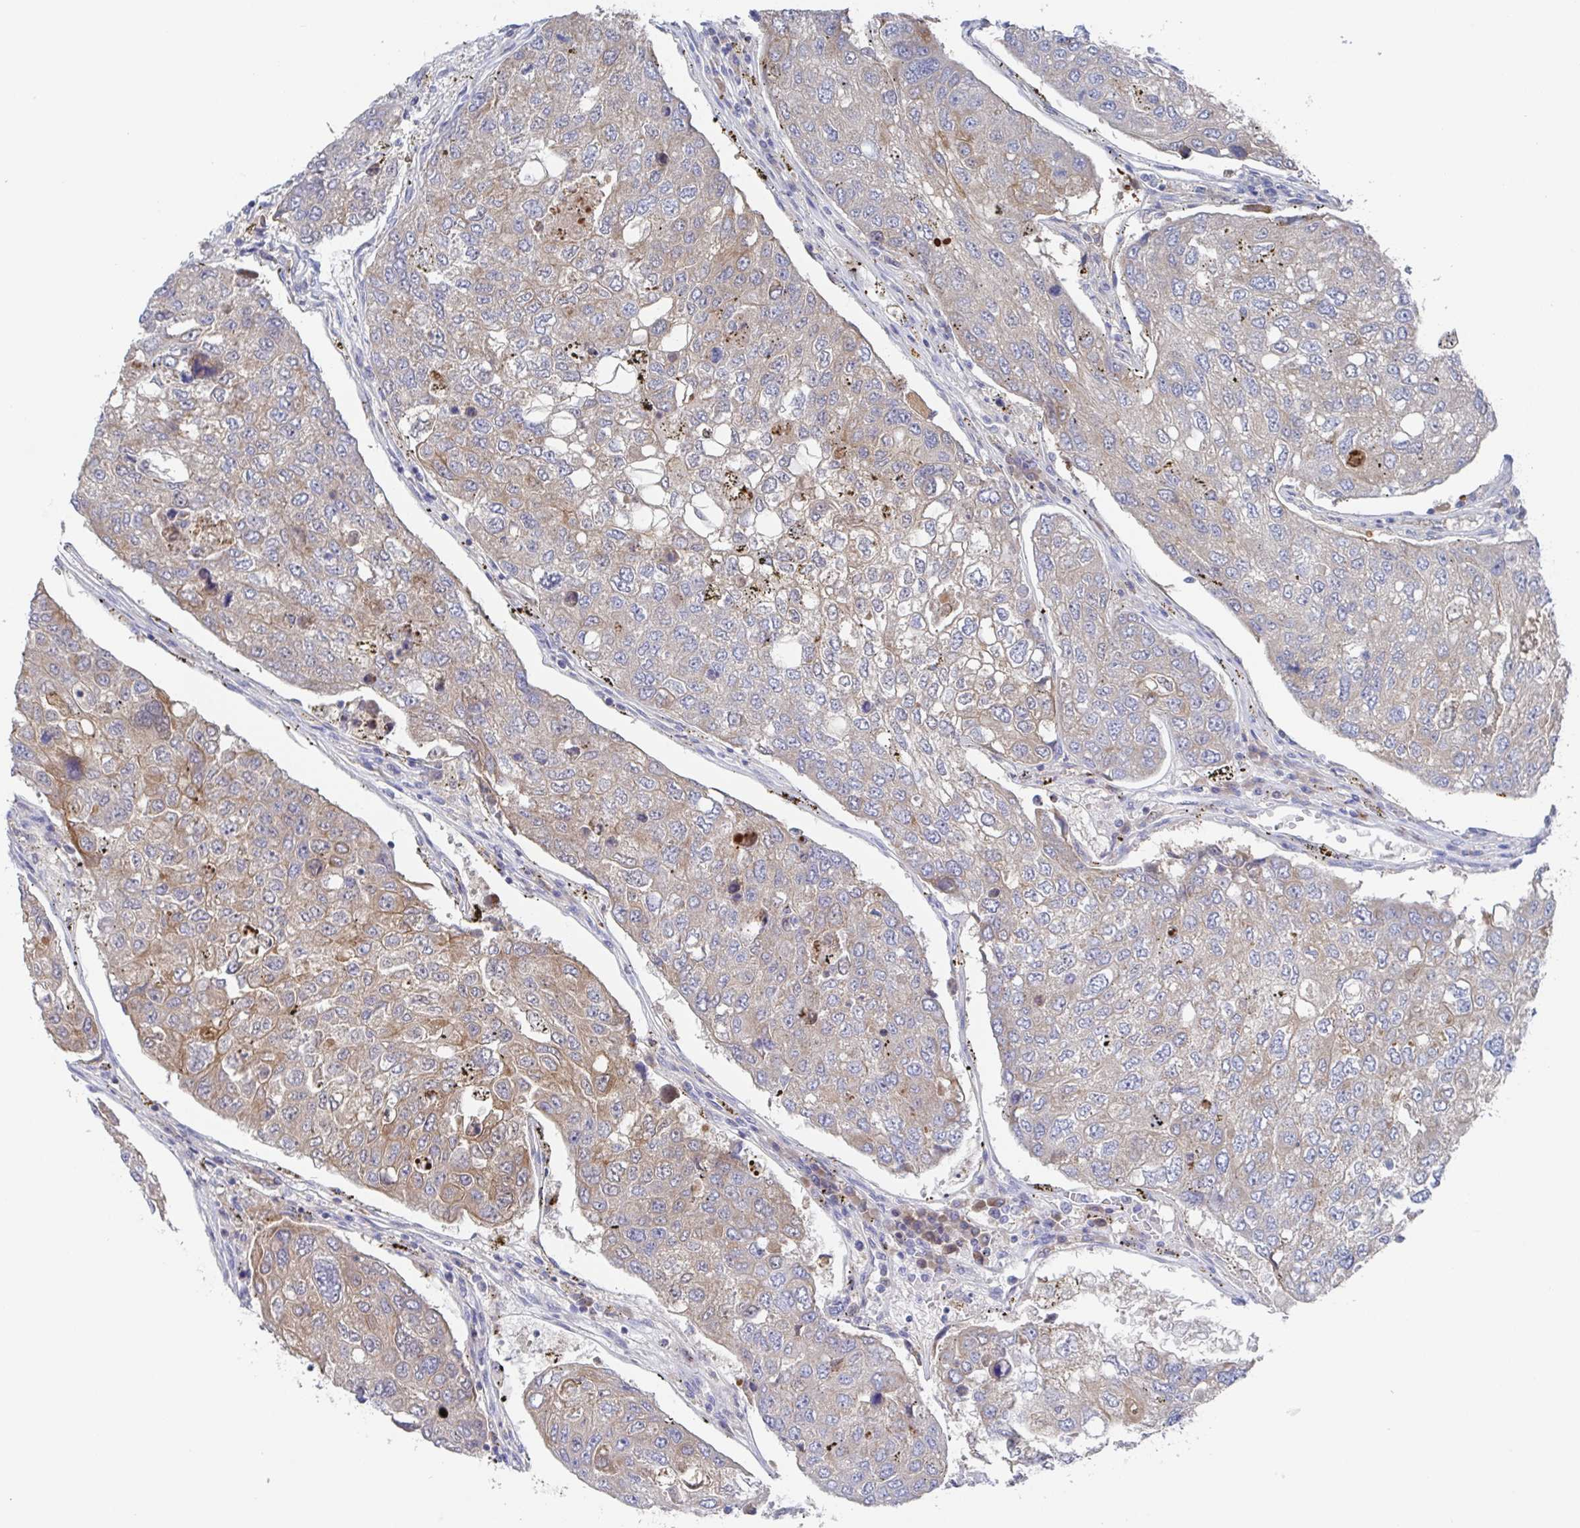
{"staining": {"intensity": "weak", "quantity": "25%-75%", "location": "cytoplasmic/membranous"}, "tissue": "urothelial cancer", "cell_type": "Tumor cells", "image_type": "cancer", "snomed": [{"axis": "morphology", "description": "Urothelial carcinoma, High grade"}, {"axis": "topography", "description": "Lymph node"}, {"axis": "topography", "description": "Urinary bladder"}], "caption": "Urothelial carcinoma (high-grade) stained for a protein (brown) demonstrates weak cytoplasmic/membranous positive positivity in about 25%-75% of tumor cells.", "gene": "GPR148", "patient": {"sex": "male", "age": 51}}